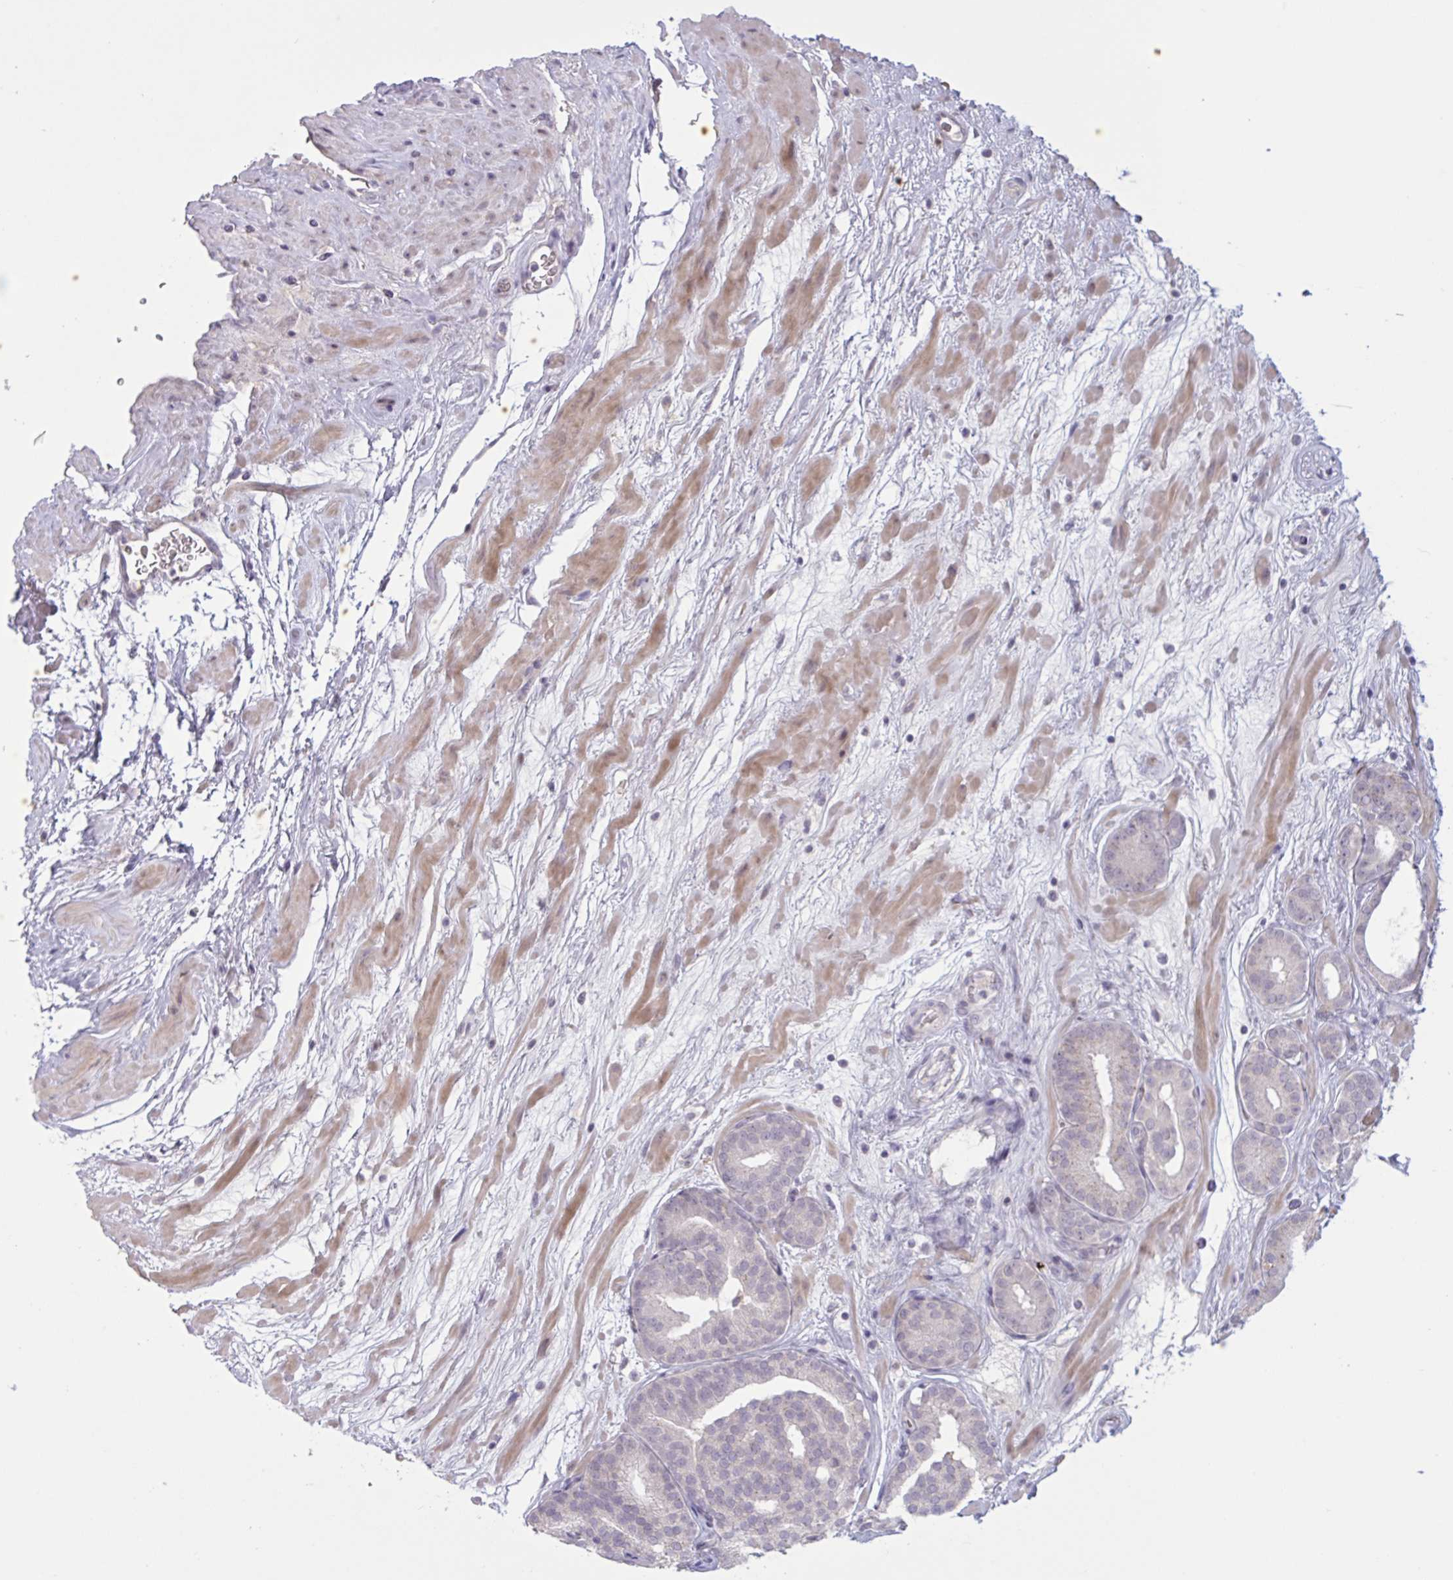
{"staining": {"intensity": "negative", "quantity": "none", "location": "none"}, "tissue": "prostate cancer", "cell_type": "Tumor cells", "image_type": "cancer", "snomed": [{"axis": "morphology", "description": "Adenocarcinoma, High grade"}, {"axis": "topography", "description": "Prostate"}], "caption": "Prostate adenocarcinoma (high-grade) stained for a protein using immunohistochemistry shows no staining tumor cells.", "gene": "RFPL4B", "patient": {"sex": "male", "age": 66}}